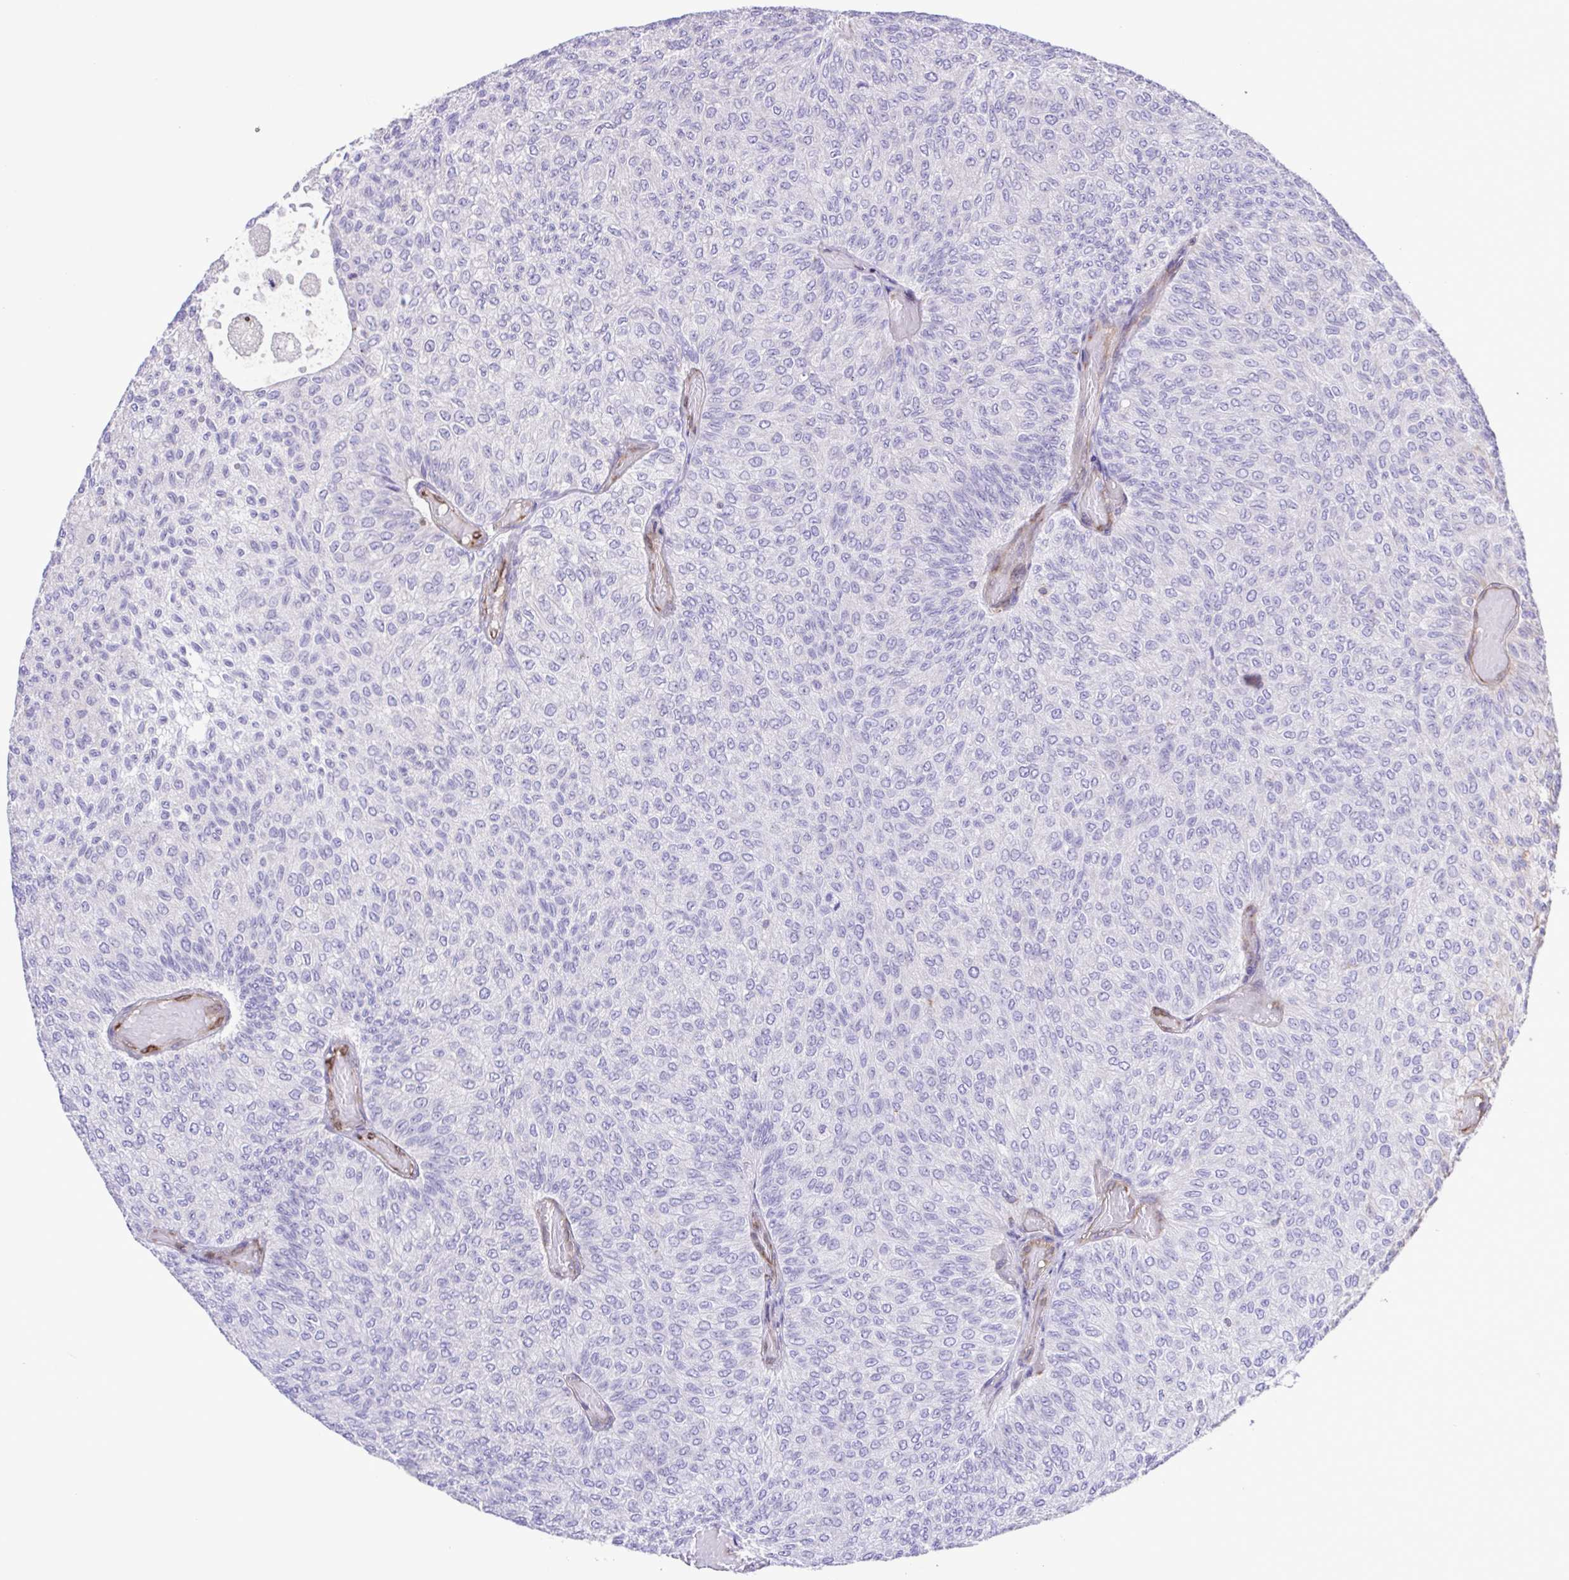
{"staining": {"intensity": "negative", "quantity": "none", "location": "none"}, "tissue": "urothelial cancer", "cell_type": "Tumor cells", "image_type": "cancer", "snomed": [{"axis": "morphology", "description": "Urothelial carcinoma, Low grade"}, {"axis": "topography", "description": "Urinary bladder"}], "caption": "Tumor cells are negative for brown protein staining in urothelial cancer.", "gene": "FLT1", "patient": {"sex": "male", "age": 78}}